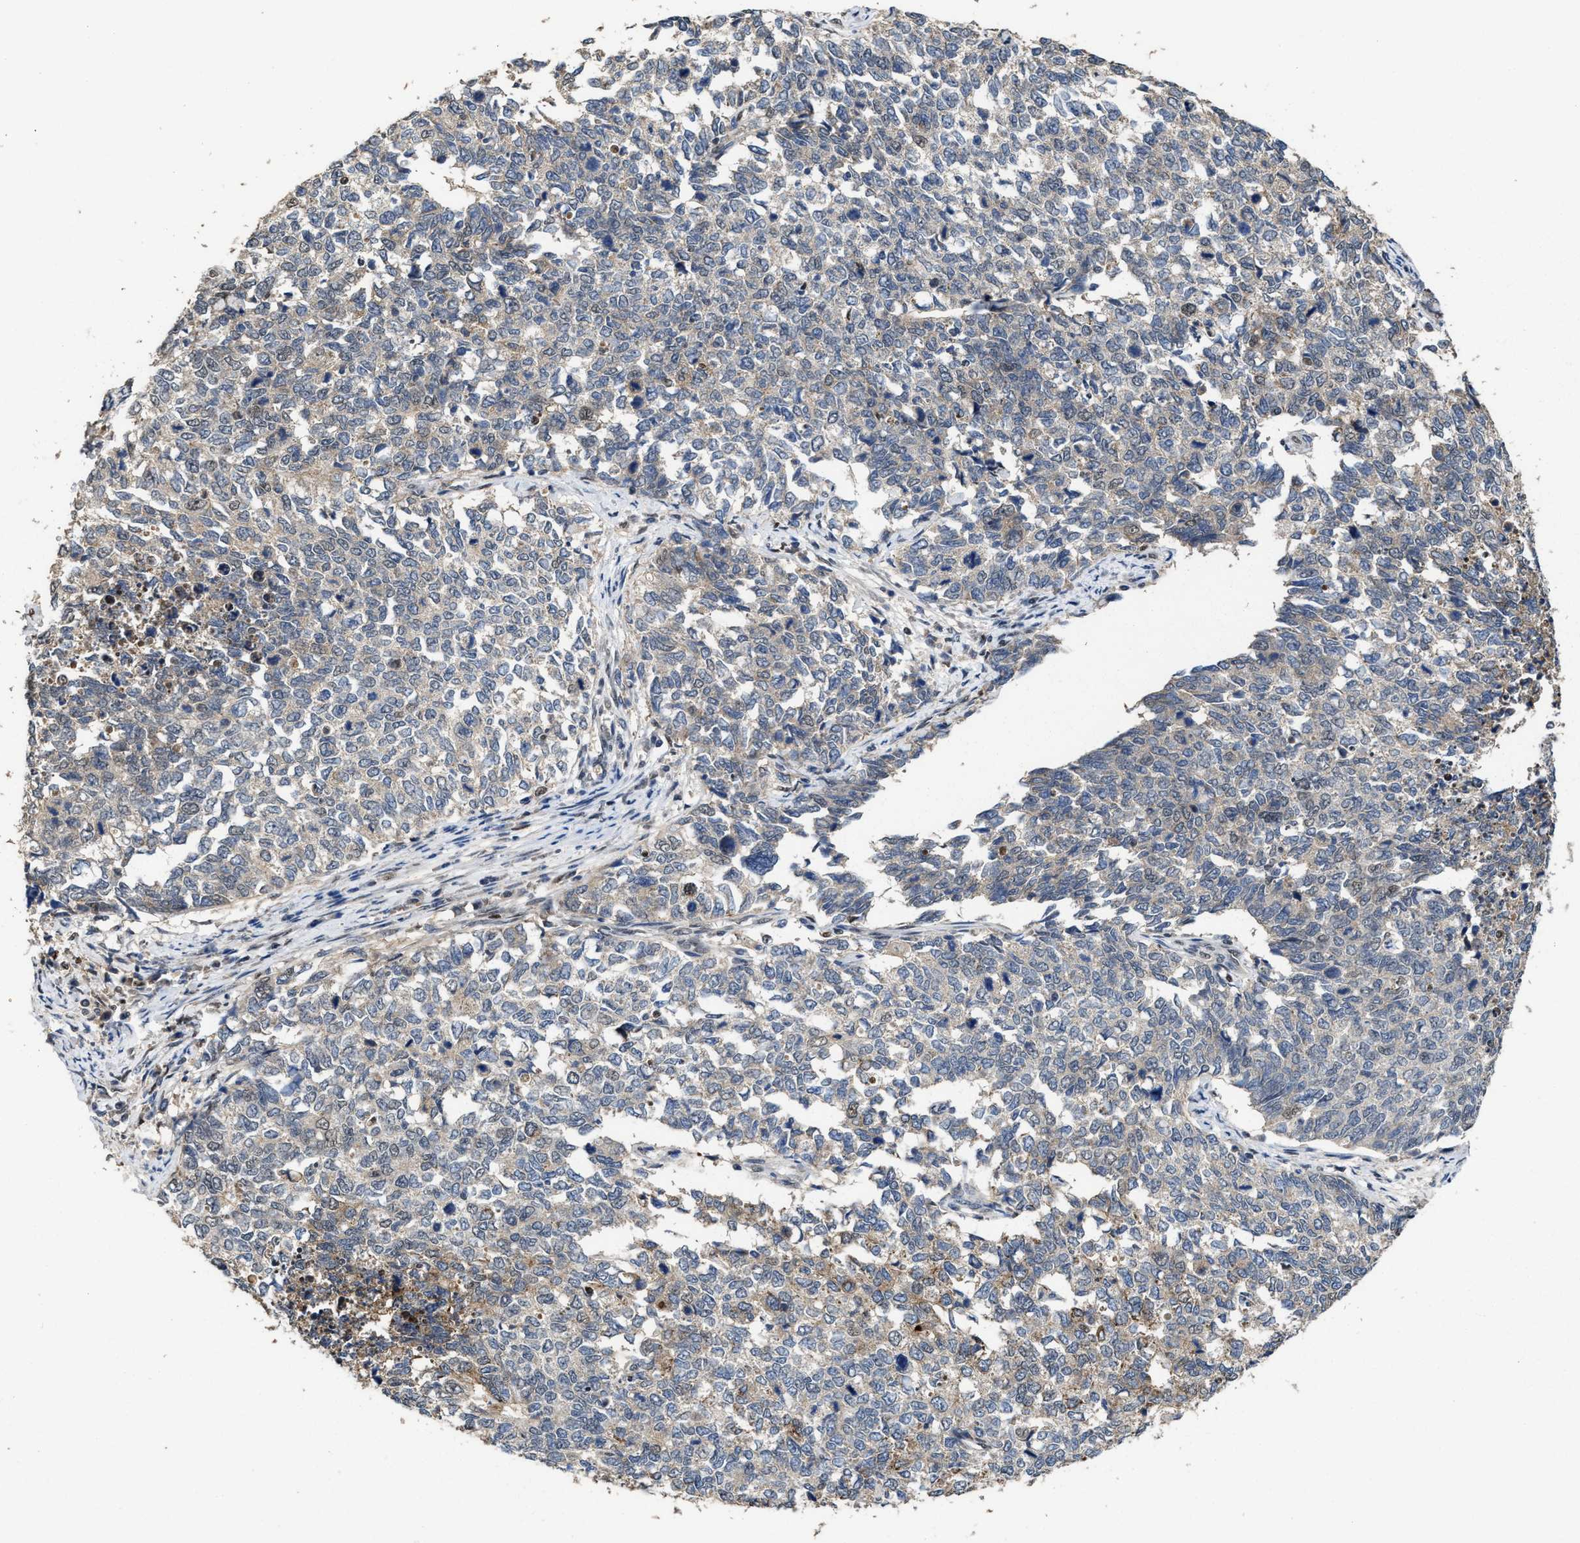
{"staining": {"intensity": "weak", "quantity": "25%-75%", "location": "cytoplasmic/membranous"}, "tissue": "cervical cancer", "cell_type": "Tumor cells", "image_type": "cancer", "snomed": [{"axis": "morphology", "description": "Squamous cell carcinoma, NOS"}, {"axis": "topography", "description": "Cervix"}], "caption": "Cervical cancer stained with a protein marker displays weak staining in tumor cells.", "gene": "ZNF20", "patient": {"sex": "female", "age": 63}}